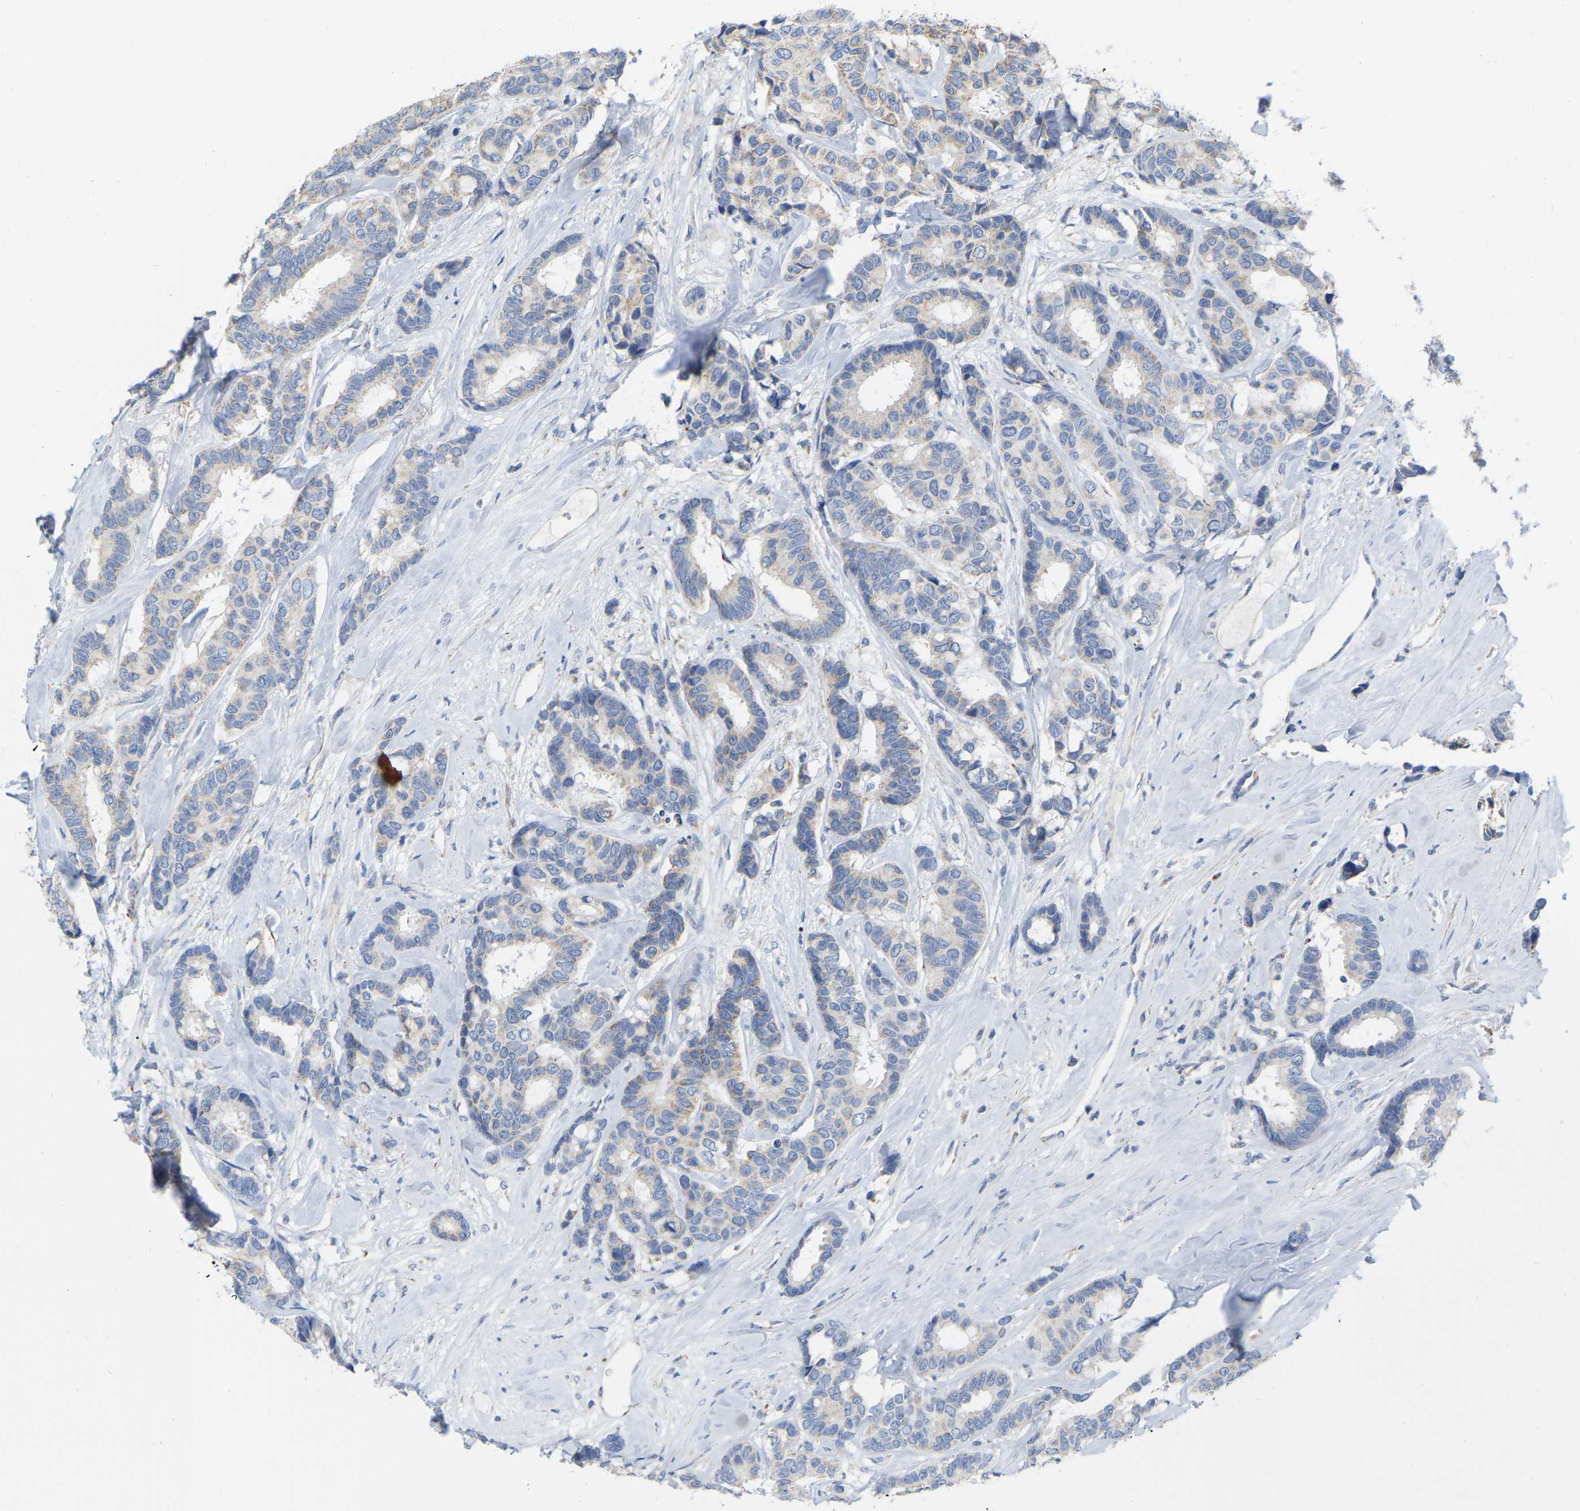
{"staining": {"intensity": "negative", "quantity": "none", "location": "none"}, "tissue": "breast cancer", "cell_type": "Tumor cells", "image_type": "cancer", "snomed": [{"axis": "morphology", "description": "Duct carcinoma"}, {"axis": "topography", "description": "Breast"}], "caption": "This is an immunohistochemistry (IHC) micrograph of human invasive ductal carcinoma (breast). There is no staining in tumor cells.", "gene": "CBLB", "patient": {"sex": "female", "age": 87}}